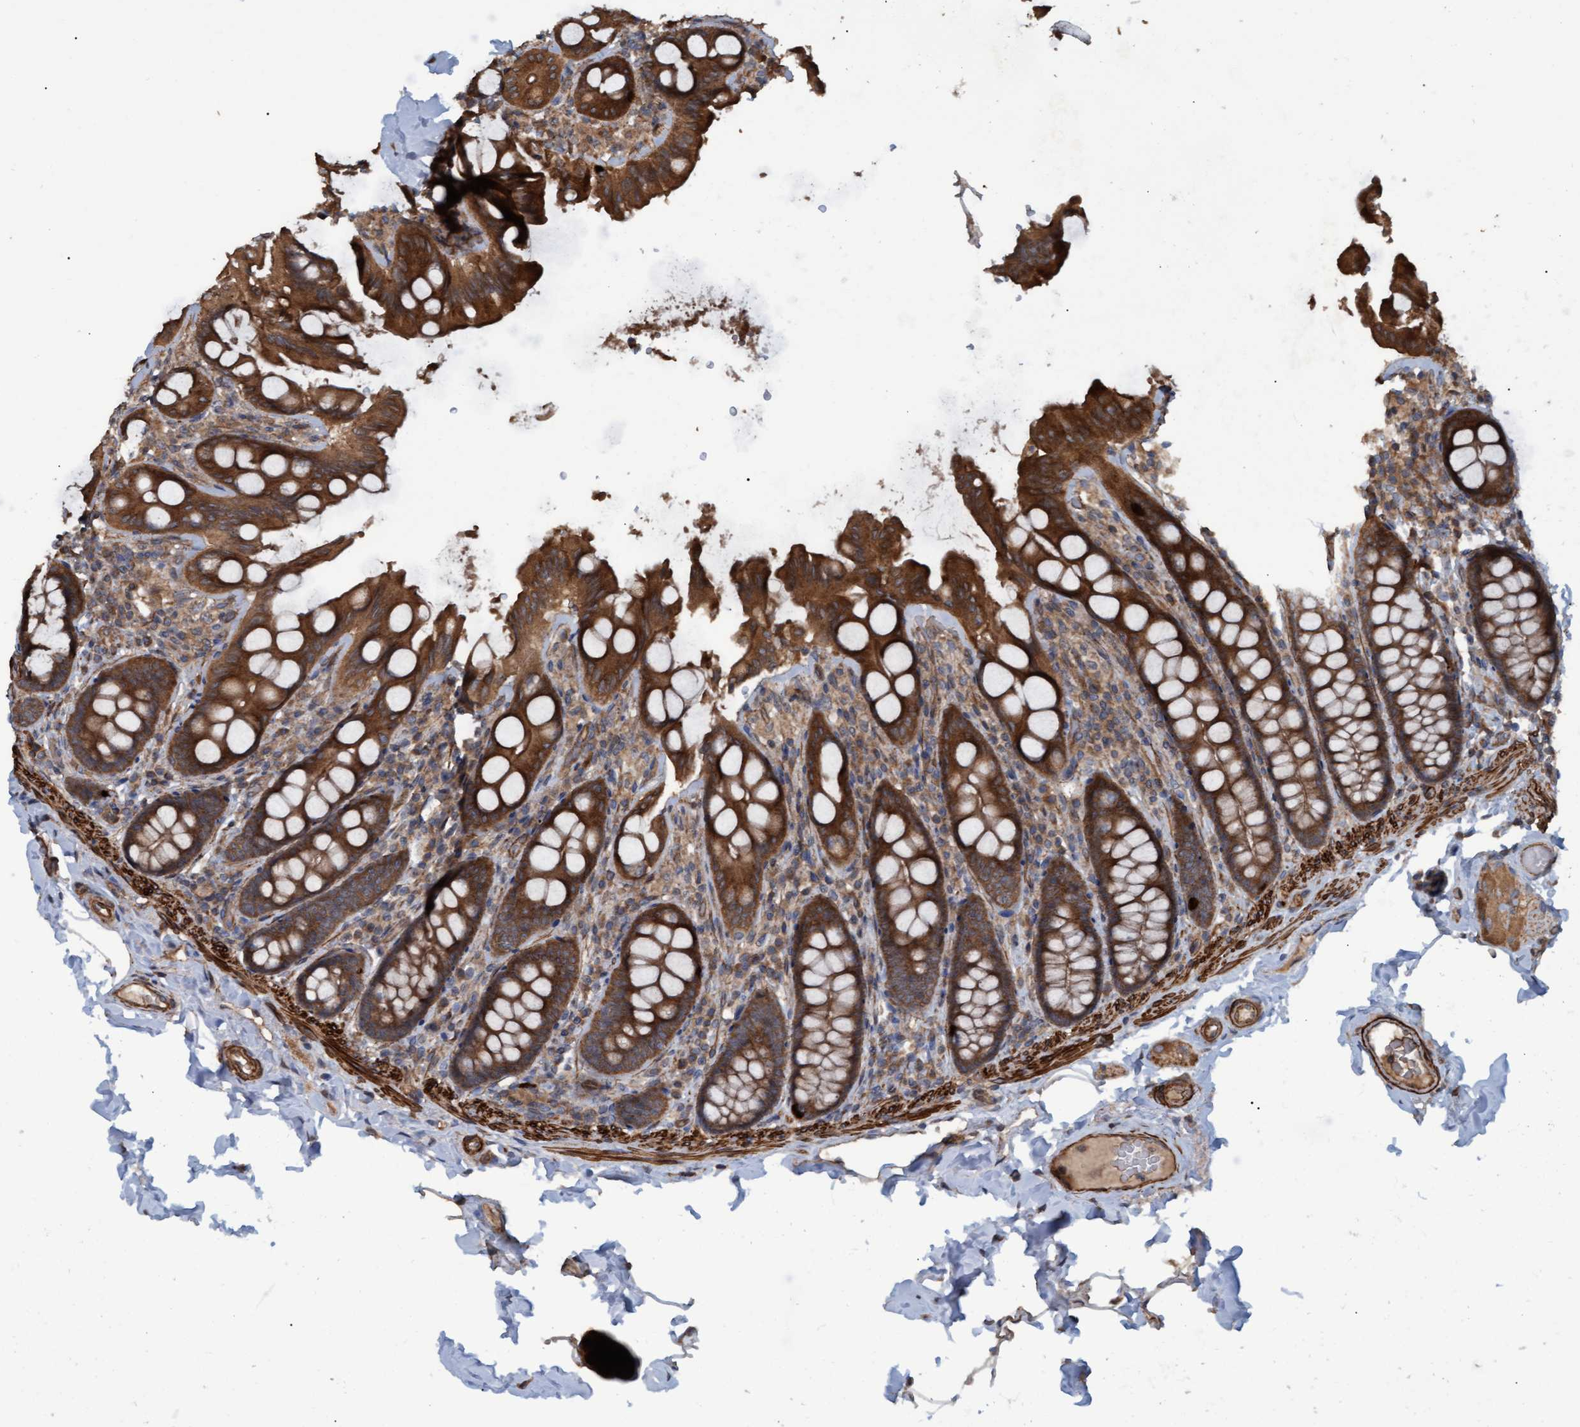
{"staining": {"intensity": "strong", "quantity": ">75%", "location": "cytoplasmic/membranous"}, "tissue": "colon", "cell_type": "Endothelial cells", "image_type": "normal", "snomed": [{"axis": "morphology", "description": "Normal tissue, NOS"}, {"axis": "topography", "description": "Colon"}, {"axis": "topography", "description": "Peripheral nerve tissue"}], "caption": "Protein staining of unremarkable colon exhibits strong cytoplasmic/membranous staining in about >75% of endothelial cells.", "gene": "GGT6", "patient": {"sex": "female", "age": 61}}